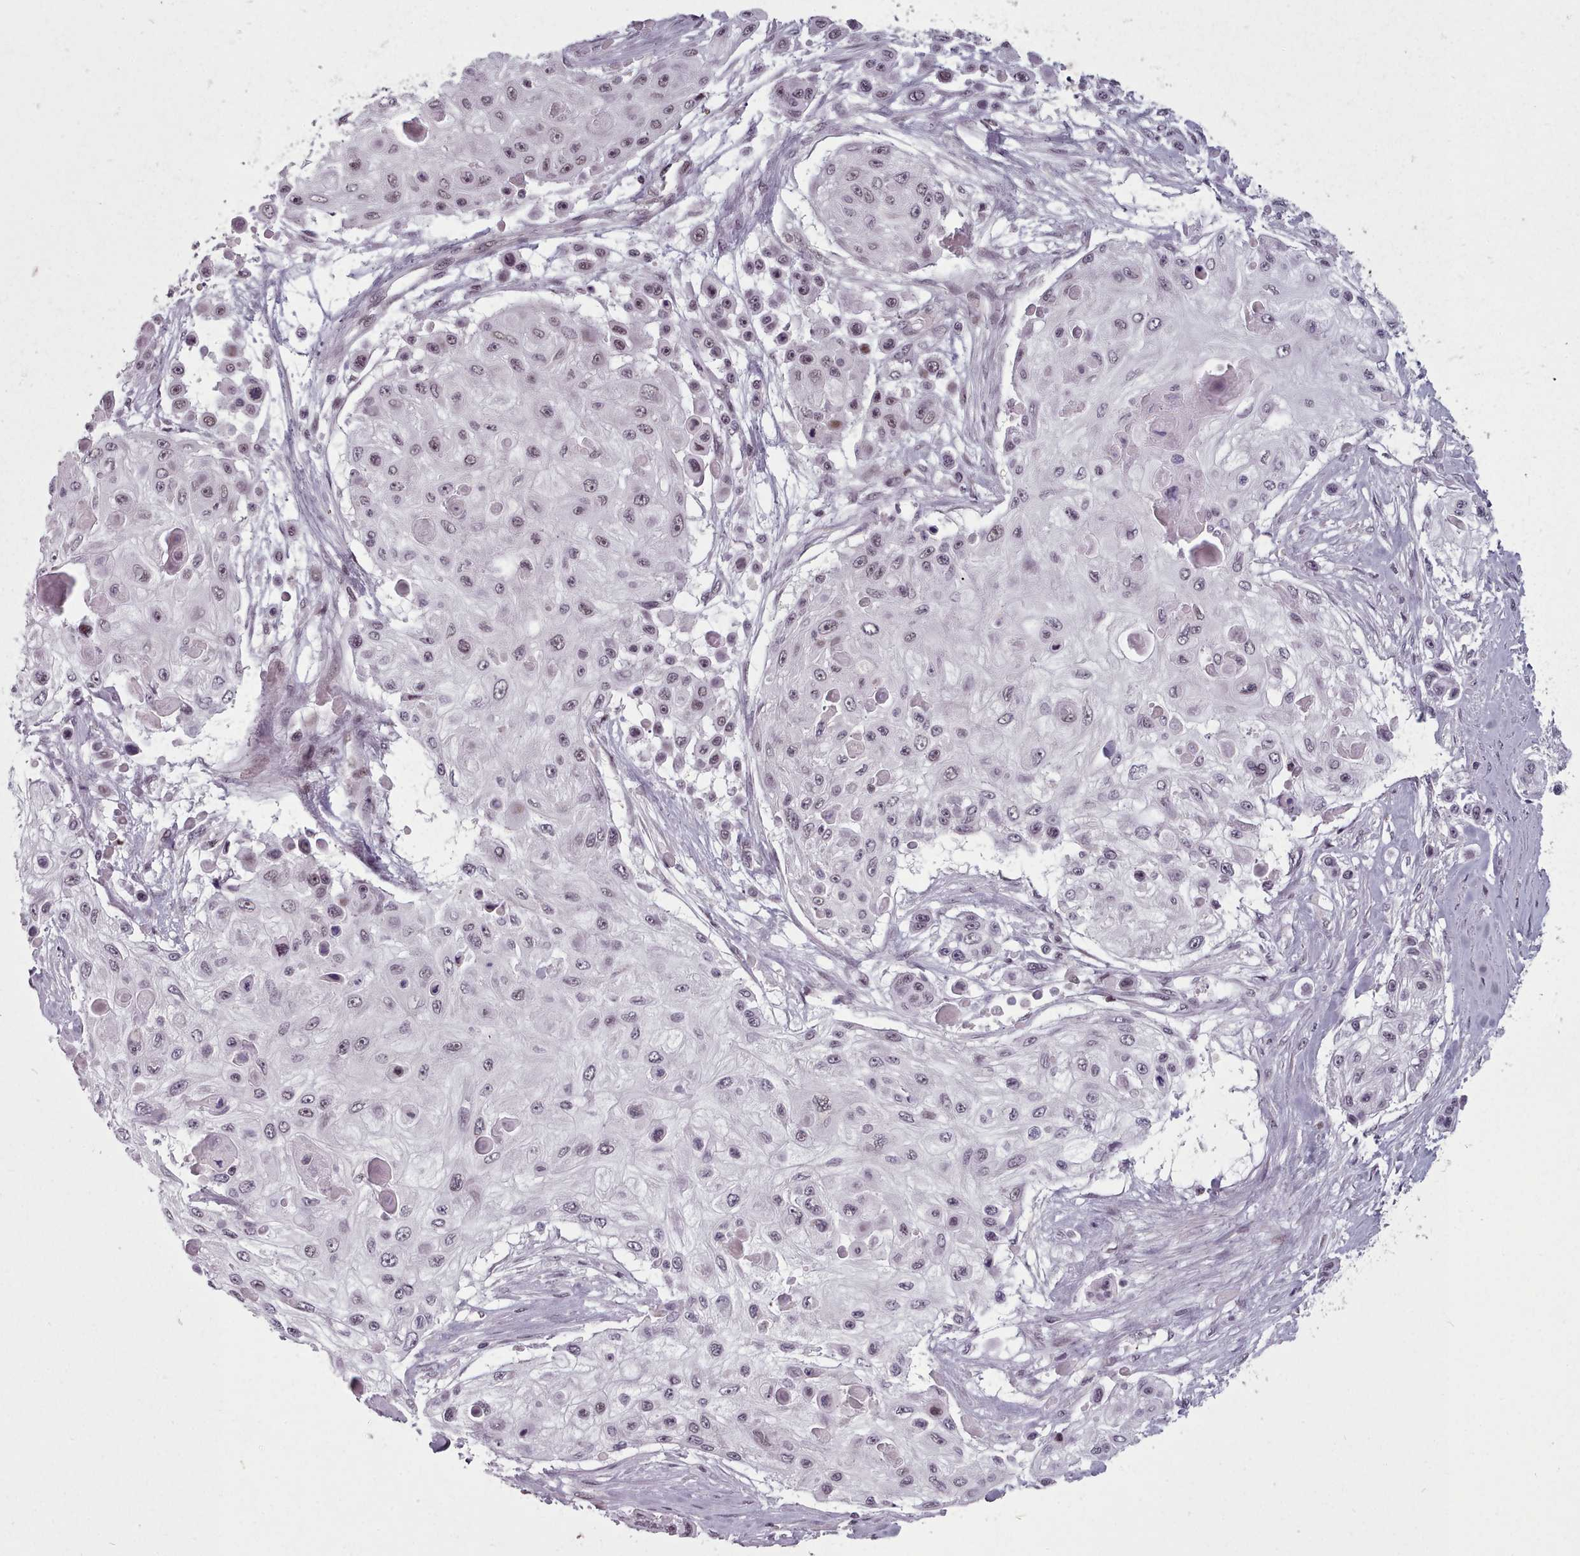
{"staining": {"intensity": "weak", "quantity": "25%-75%", "location": "nuclear"}, "tissue": "skin cancer", "cell_type": "Tumor cells", "image_type": "cancer", "snomed": [{"axis": "morphology", "description": "Squamous cell carcinoma, NOS"}, {"axis": "topography", "description": "Skin"}], "caption": "There is low levels of weak nuclear expression in tumor cells of squamous cell carcinoma (skin), as demonstrated by immunohistochemical staining (brown color).", "gene": "SRSF9", "patient": {"sex": "male", "age": 67}}